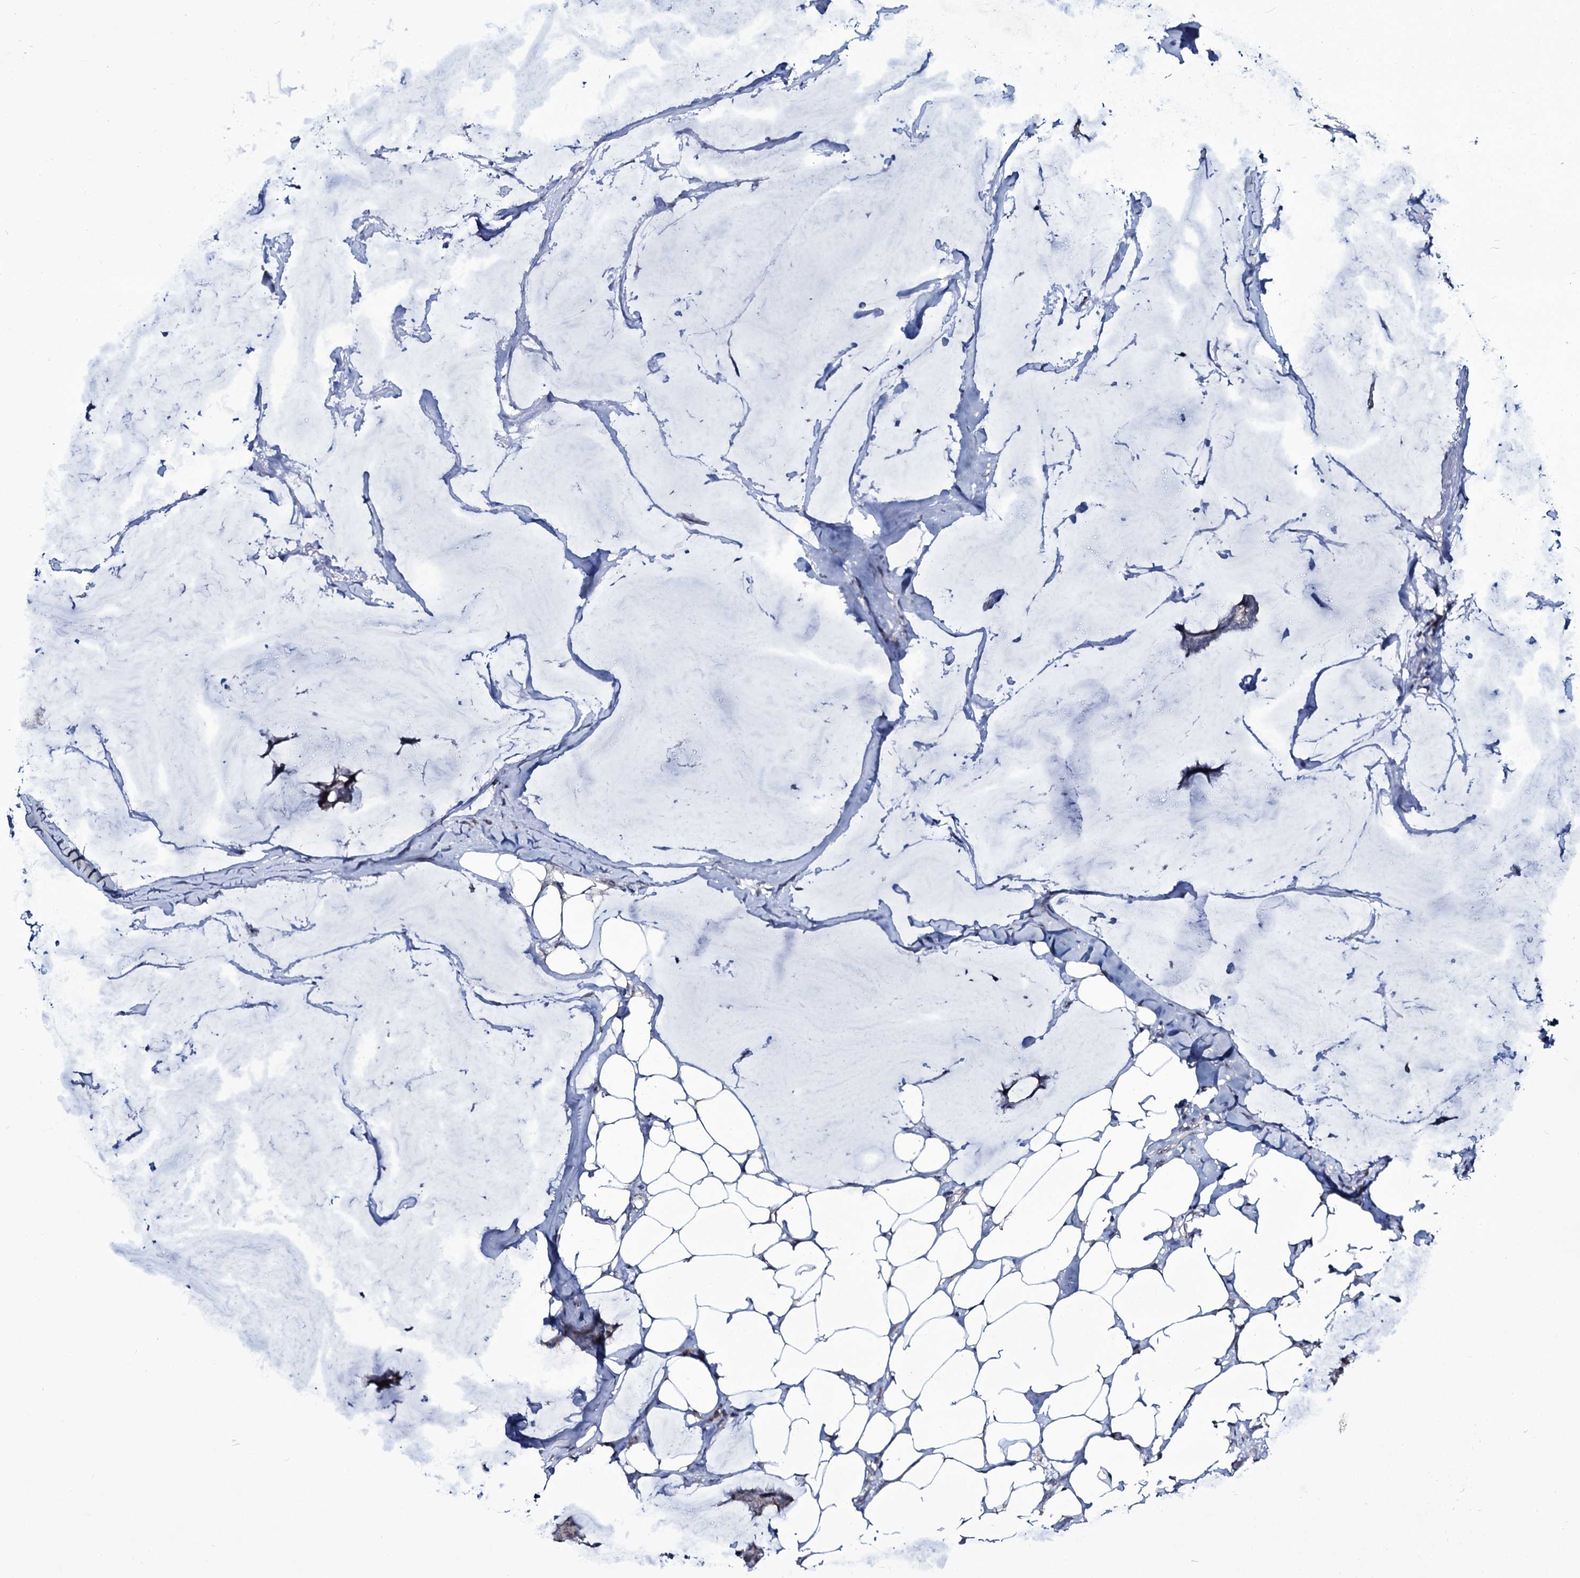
{"staining": {"intensity": "moderate", "quantity": ">75%", "location": "cytoplasmic/membranous"}, "tissue": "breast cancer", "cell_type": "Tumor cells", "image_type": "cancer", "snomed": [{"axis": "morphology", "description": "Duct carcinoma"}, {"axis": "topography", "description": "Breast"}], "caption": "DAB (3,3'-diaminobenzidine) immunohistochemical staining of human breast cancer (infiltrating ductal carcinoma) shows moderate cytoplasmic/membranous protein staining in about >75% of tumor cells.", "gene": "WIPF3", "patient": {"sex": "female", "age": 93}}